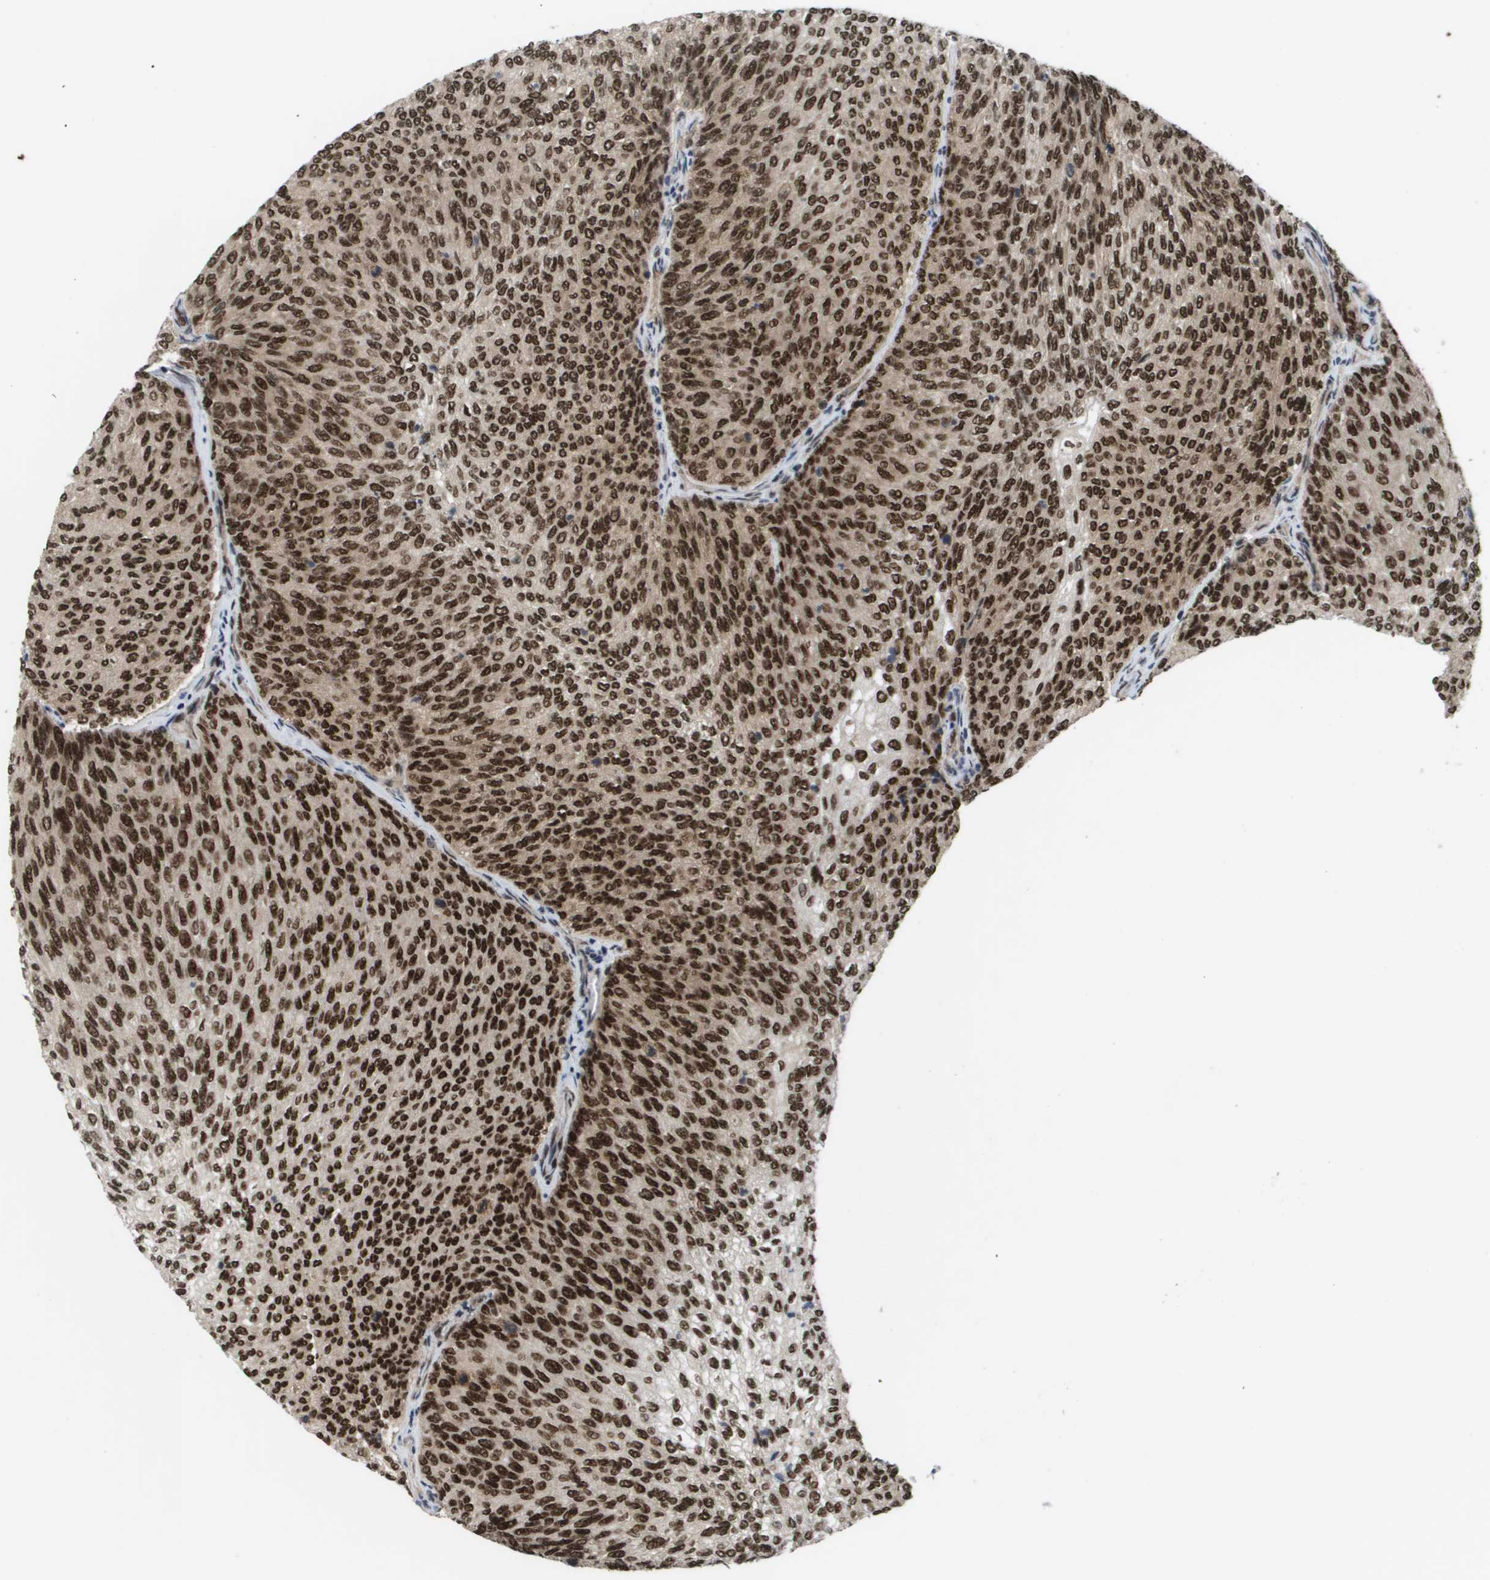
{"staining": {"intensity": "strong", "quantity": ">75%", "location": "cytoplasmic/membranous,nuclear"}, "tissue": "urothelial cancer", "cell_type": "Tumor cells", "image_type": "cancer", "snomed": [{"axis": "morphology", "description": "Urothelial carcinoma, Low grade"}, {"axis": "topography", "description": "Urinary bladder"}], "caption": "About >75% of tumor cells in human low-grade urothelial carcinoma display strong cytoplasmic/membranous and nuclear protein expression as visualized by brown immunohistochemical staining.", "gene": "PRCC", "patient": {"sex": "female", "age": 79}}